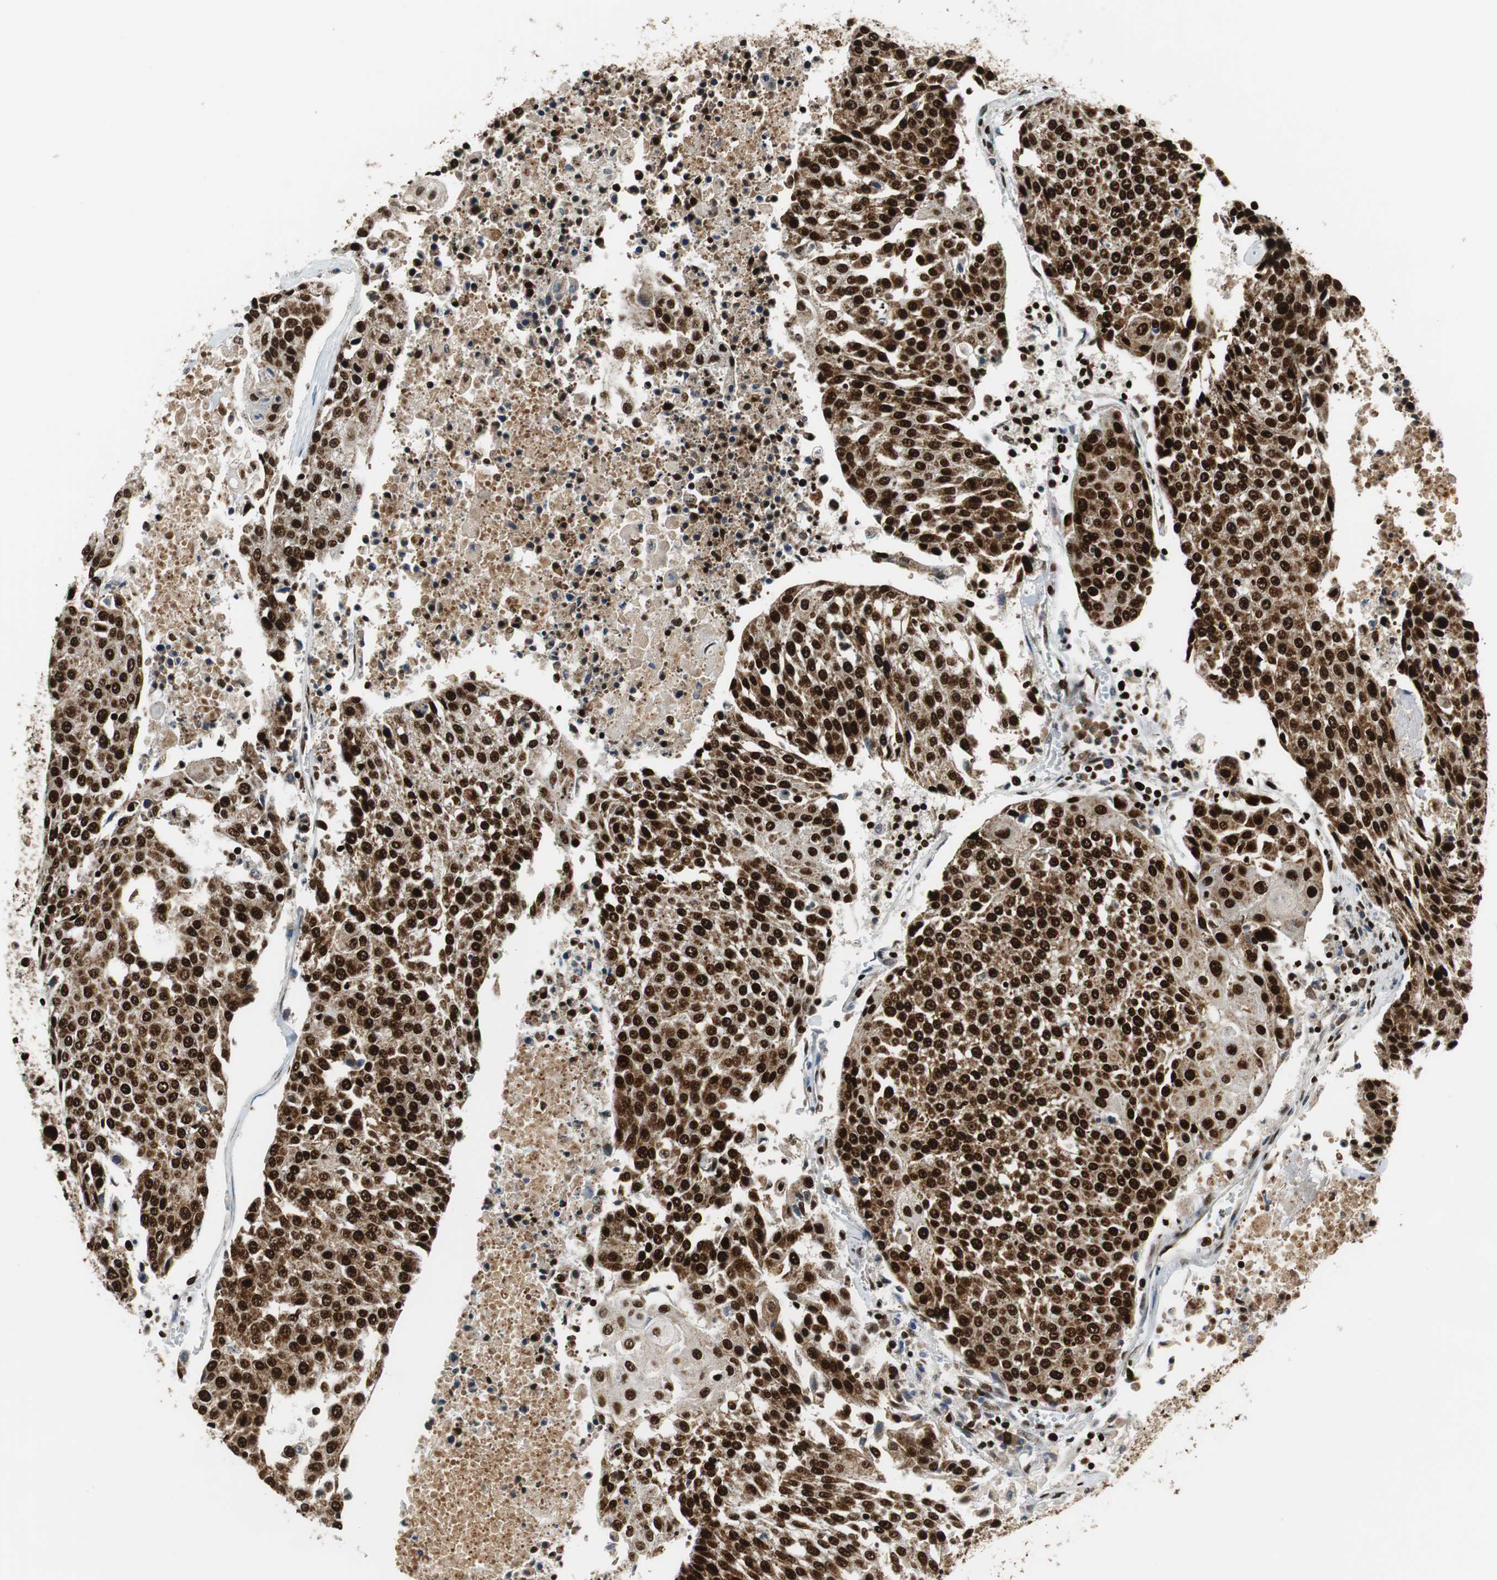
{"staining": {"intensity": "strong", "quantity": ">75%", "location": "nuclear"}, "tissue": "urothelial cancer", "cell_type": "Tumor cells", "image_type": "cancer", "snomed": [{"axis": "morphology", "description": "Urothelial carcinoma, High grade"}, {"axis": "topography", "description": "Urinary bladder"}], "caption": "Protein staining of high-grade urothelial carcinoma tissue shows strong nuclear staining in approximately >75% of tumor cells. Ihc stains the protein in brown and the nuclei are stained blue.", "gene": "HDAC1", "patient": {"sex": "female", "age": 85}}